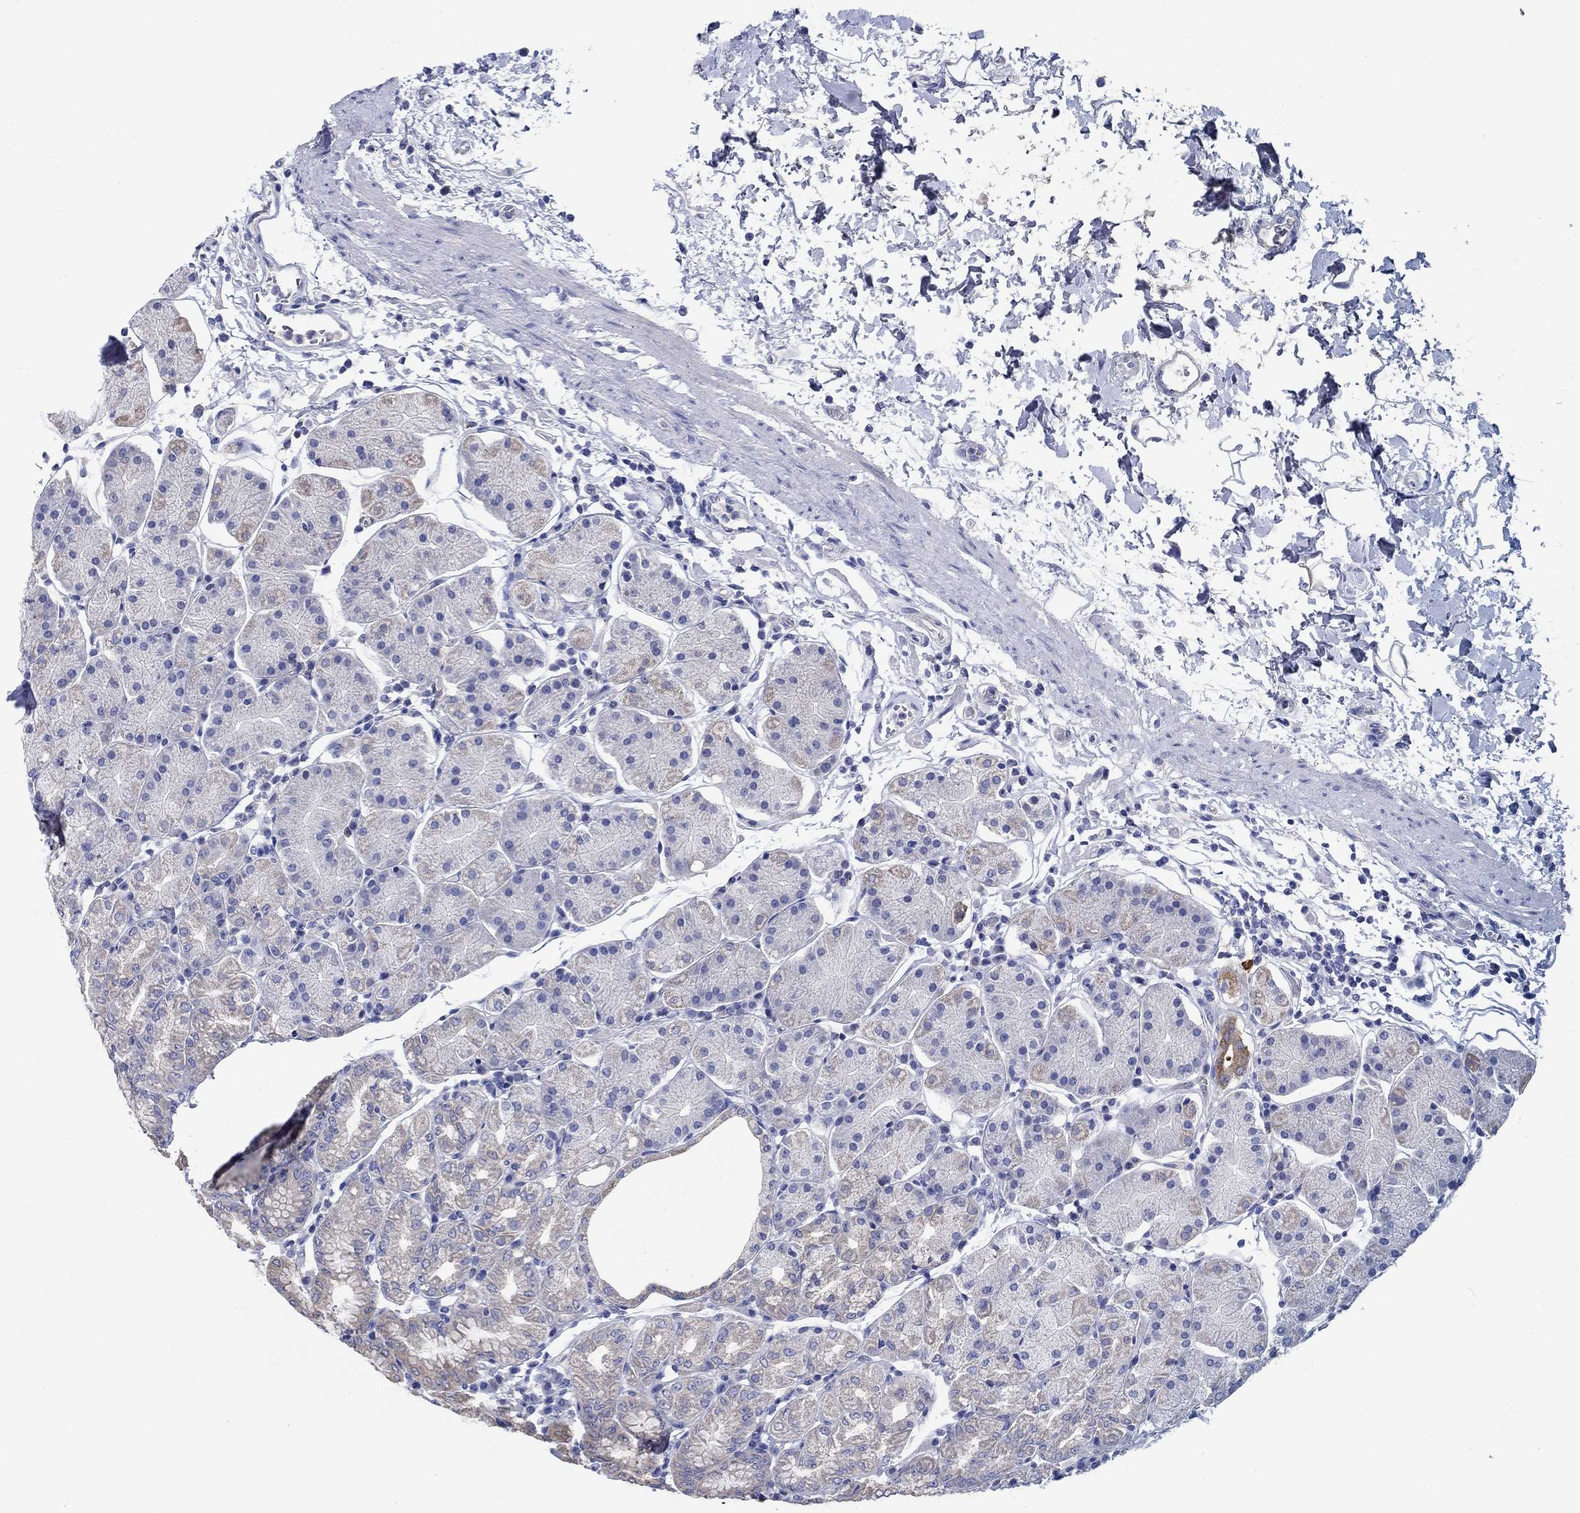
{"staining": {"intensity": "weak", "quantity": "25%-75%", "location": "cytoplasmic/membranous"}, "tissue": "stomach", "cell_type": "Glandular cells", "image_type": "normal", "snomed": [{"axis": "morphology", "description": "Normal tissue, NOS"}, {"axis": "topography", "description": "Stomach"}], "caption": "High-magnification brightfield microscopy of benign stomach stained with DAB (brown) and counterstained with hematoxylin (blue). glandular cells exhibit weak cytoplasmic/membranous positivity is present in approximately25%-75% of cells.", "gene": "ENSG00000251537", "patient": {"sex": "male", "age": 54}}